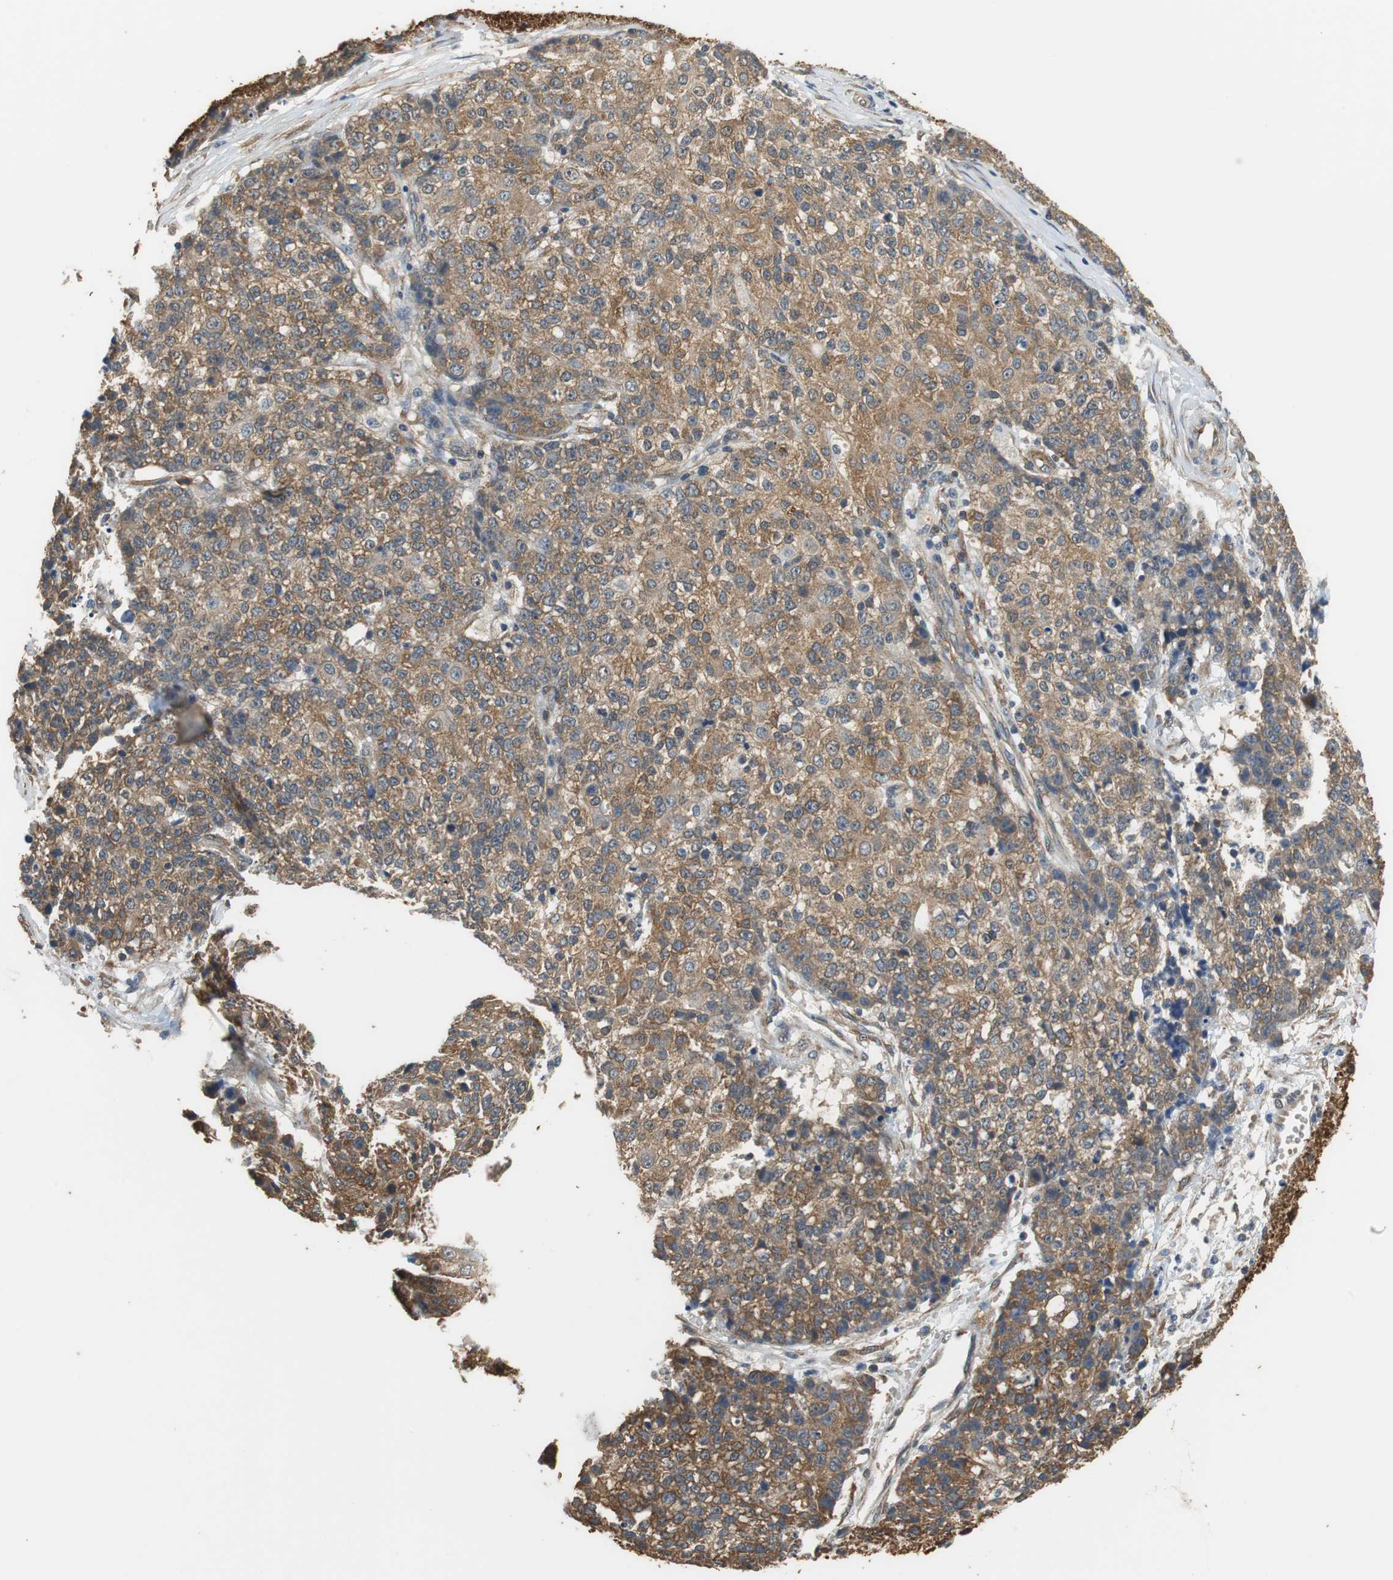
{"staining": {"intensity": "moderate", "quantity": ">75%", "location": "cytoplasmic/membranous"}, "tissue": "ovarian cancer", "cell_type": "Tumor cells", "image_type": "cancer", "snomed": [{"axis": "morphology", "description": "Carcinoma, endometroid"}, {"axis": "topography", "description": "Ovary"}], "caption": "Immunohistochemical staining of ovarian cancer (endometroid carcinoma) demonstrates medium levels of moderate cytoplasmic/membranous expression in approximately >75% of tumor cells.", "gene": "UBQLN2", "patient": {"sex": "female", "age": 42}}